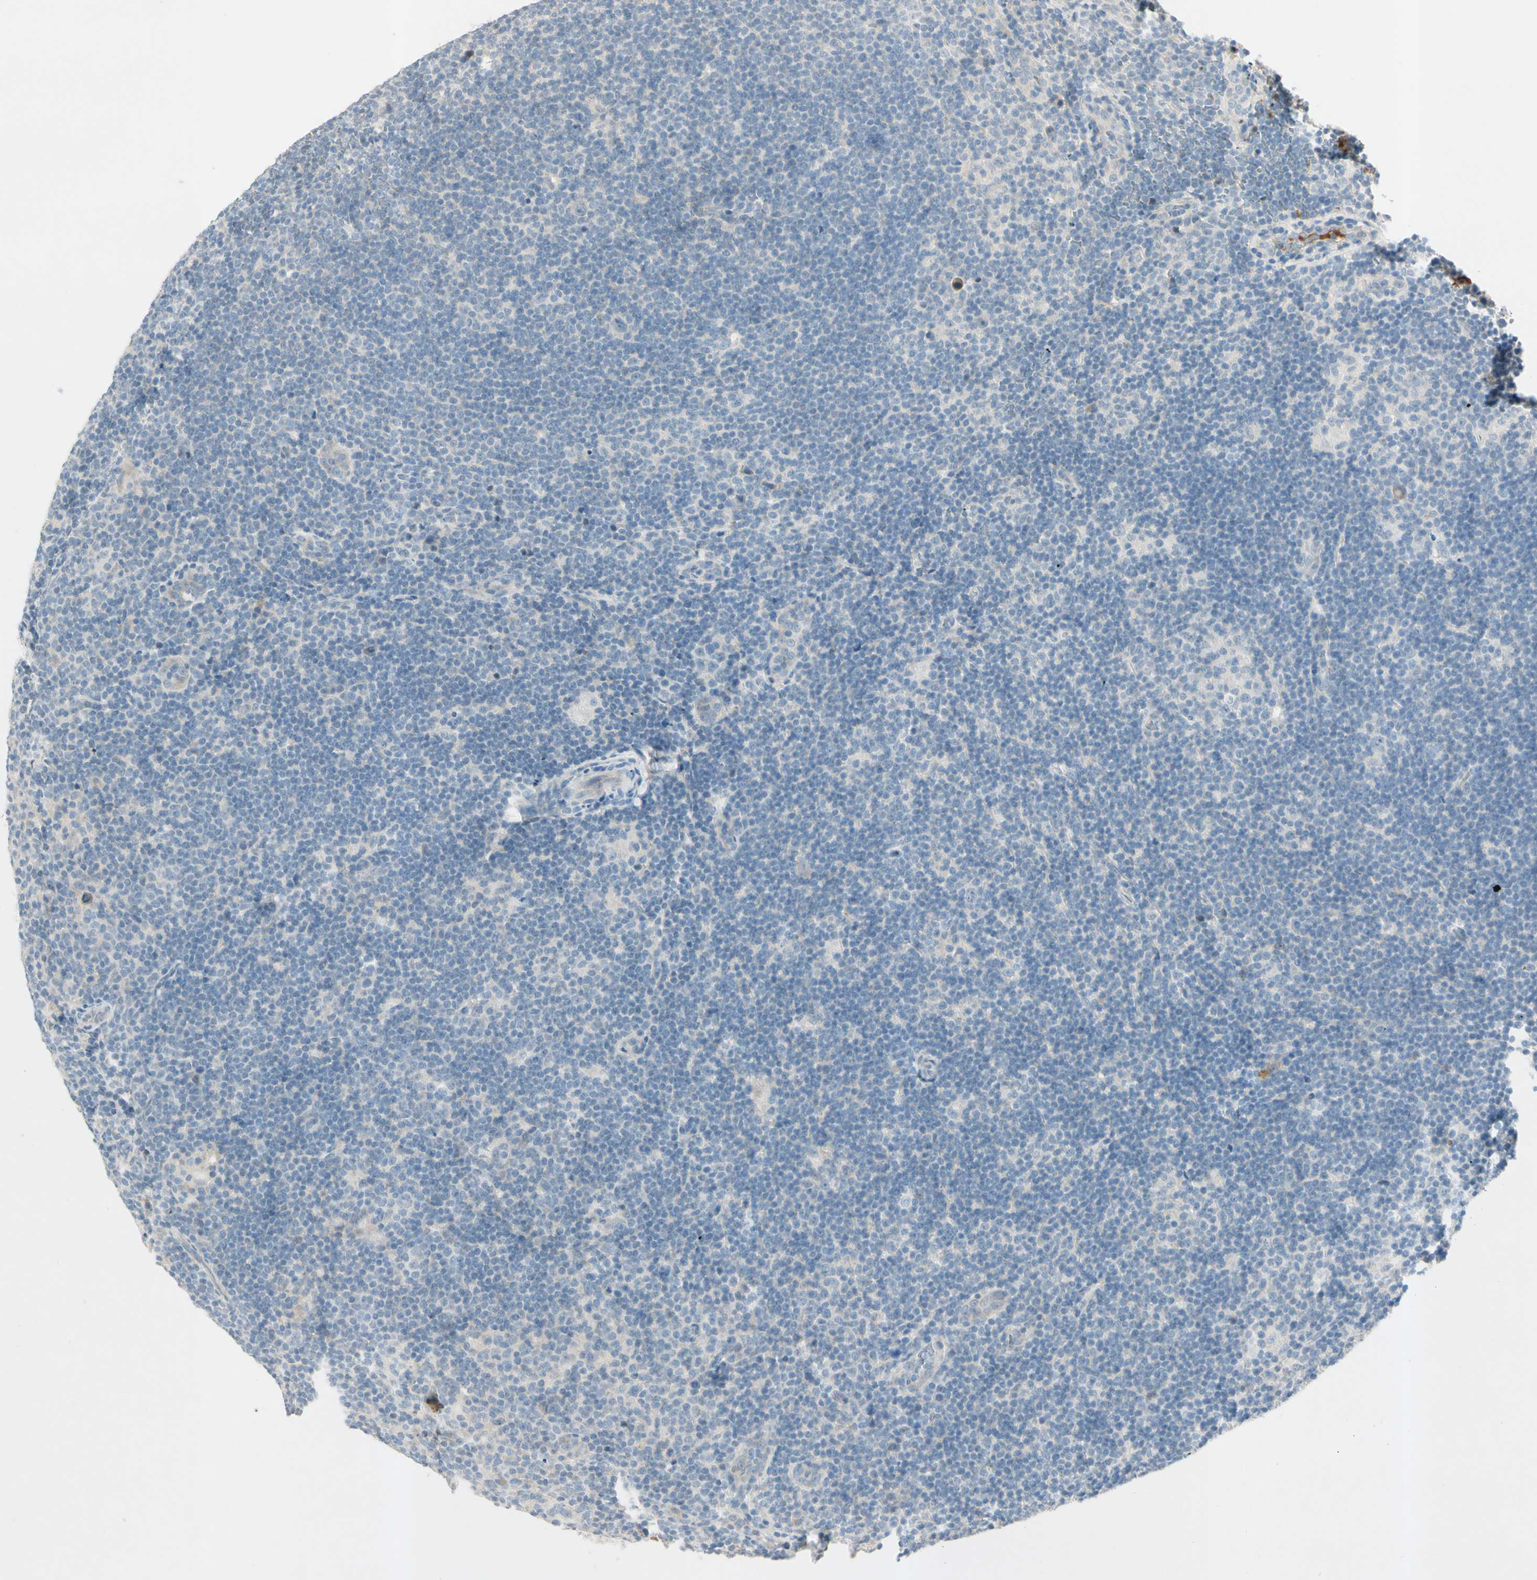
{"staining": {"intensity": "negative", "quantity": "none", "location": "none"}, "tissue": "lymphoma", "cell_type": "Tumor cells", "image_type": "cancer", "snomed": [{"axis": "morphology", "description": "Hodgkin's disease, NOS"}, {"axis": "topography", "description": "Lymph node"}], "caption": "Tumor cells show no significant protein staining in lymphoma. (Stains: DAB immunohistochemistry (IHC) with hematoxylin counter stain, Microscopy: brightfield microscopy at high magnification).", "gene": "SERPIND1", "patient": {"sex": "female", "age": 57}}